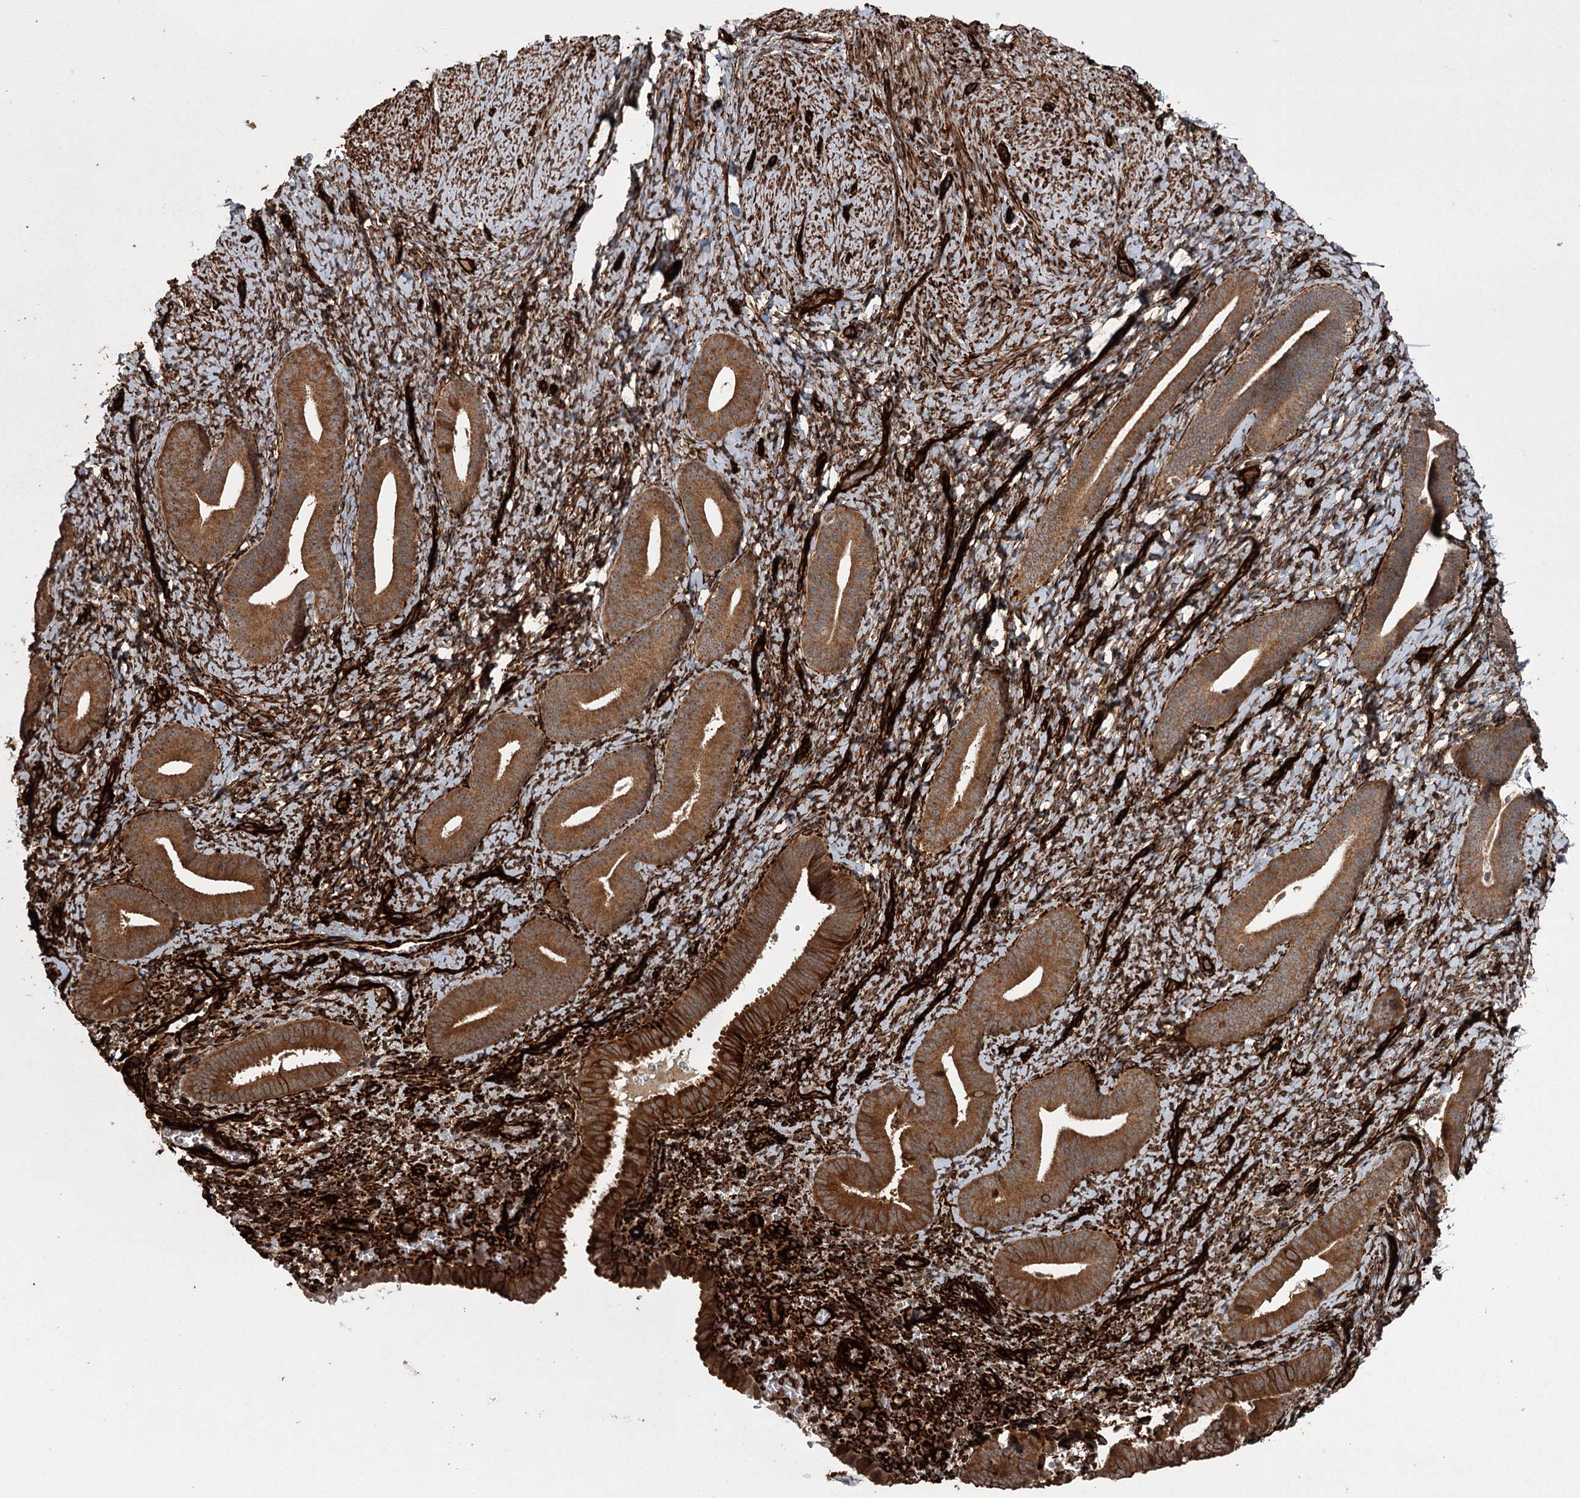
{"staining": {"intensity": "strong", "quantity": "25%-75%", "location": "cytoplasmic/membranous"}, "tissue": "endometrium", "cell_type": "Cells in endometrial stroma", "image_type": "normal", "snomed": [{"axis": "morphology", "description": "Normal tissue, NOS"}, {"axis": "topography", "description": "Endometrium"}], "caption": "Immunohistochemistry (IHC) image of normal endometrium stained for a protein (brown), which shows high levels of strong cytoplasmic/membranous expression in about 25%-75% of cells in endometrial stroma.", "gene": "RPAP3", "patient": {"sex": "female", "age": 65}}